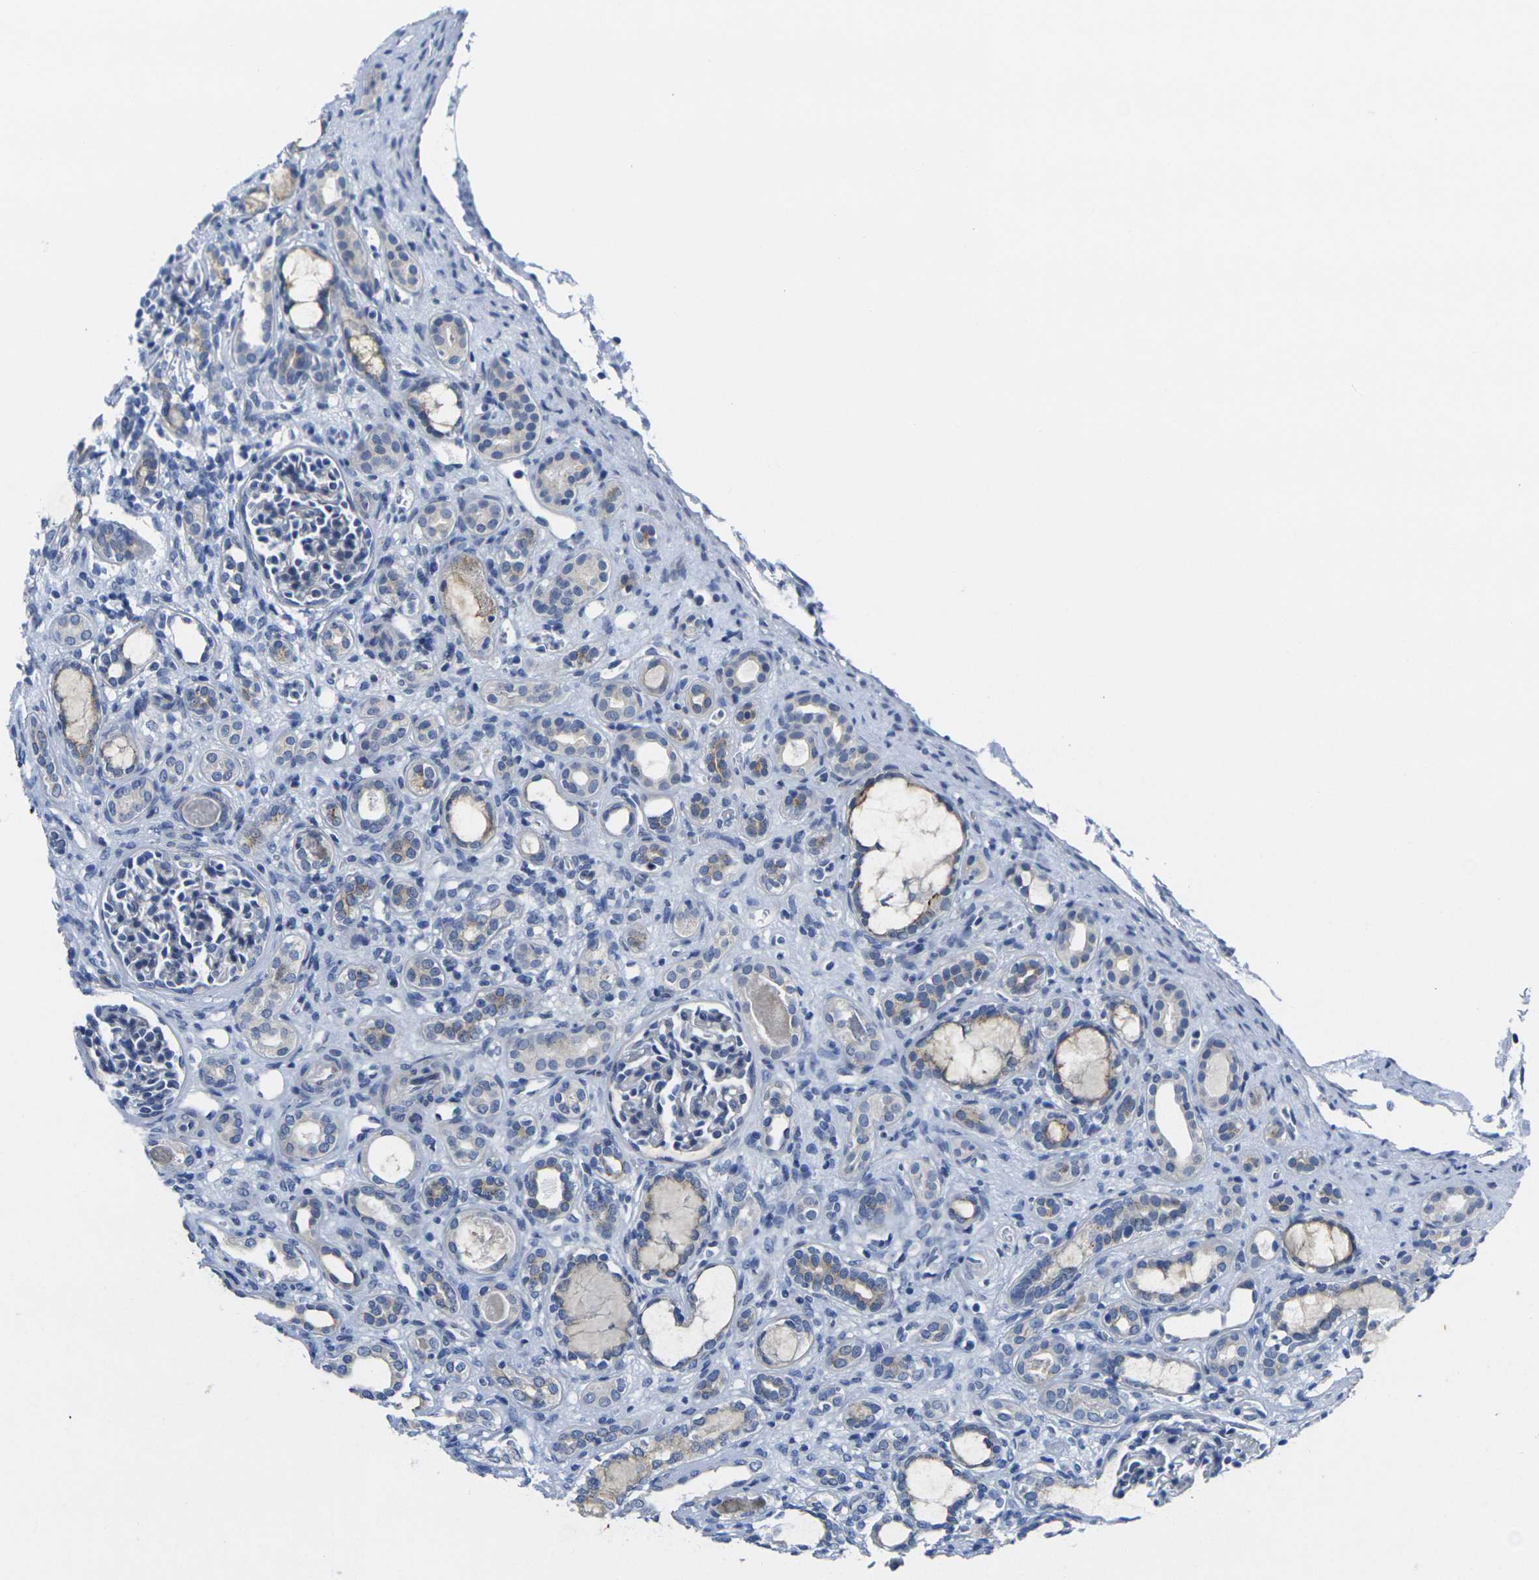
{"staining": {"intensity": "negative", "quantity": "none", "location": "none"}, "tissue": "kidney", "cell_type": "Cells in glomeruli", "image_type": "normal", "snomed": [{"axis": "morphology", "description": "Normal tissue, NOS"}, {"axis": "topography", "description": "Kidney"}], "caption": "Immunohistochemistry of unremarkable kidney shows no positivity in cells in glomeruli. Brightfield microscopy of immunohistochemistry (IHC) stained with DAB (3,3'-diaminobenzidine) (brown) and hematoxylin (blue), captured at high magnification.", "gene": "CRK", "patient": {"sex": "male", "age": 7}}